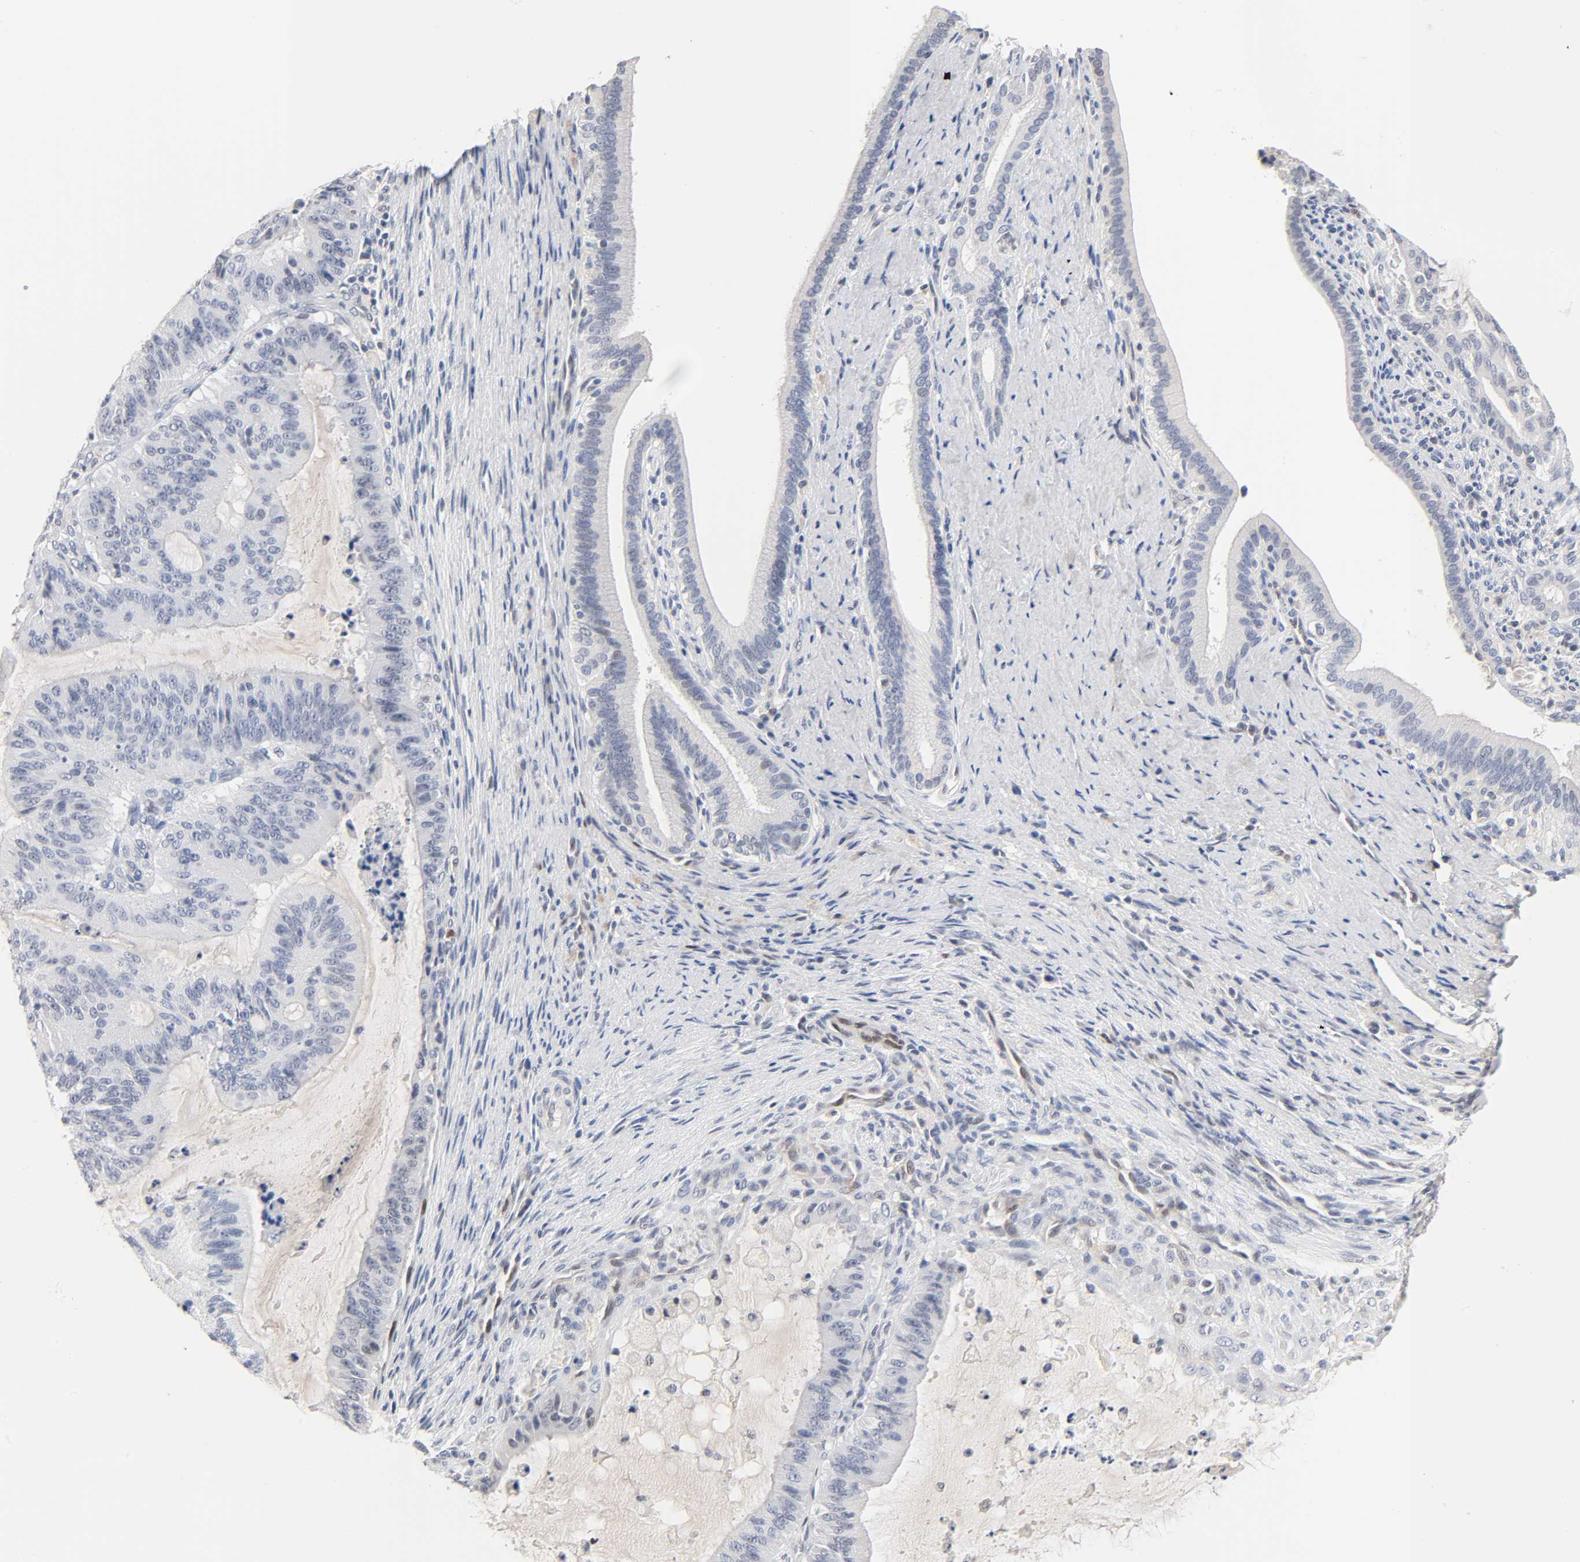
{"staining": {"intensity": "negative", "quantity": "none", "location": "none"}, "tissue": "liver cancer", "cell_type": "Tumor cells", "image_type": "cancer", "snomed": [{"axis": "morphology", "description": "Cholangiocarcinoma"}, {"axis": "topography", "description": "Liver"}], "caption": "The image exhibits no staining of tumor cells in liver cancer.", "gene": "NFATC1", "patient": {"sex": "female", "age": 73}}